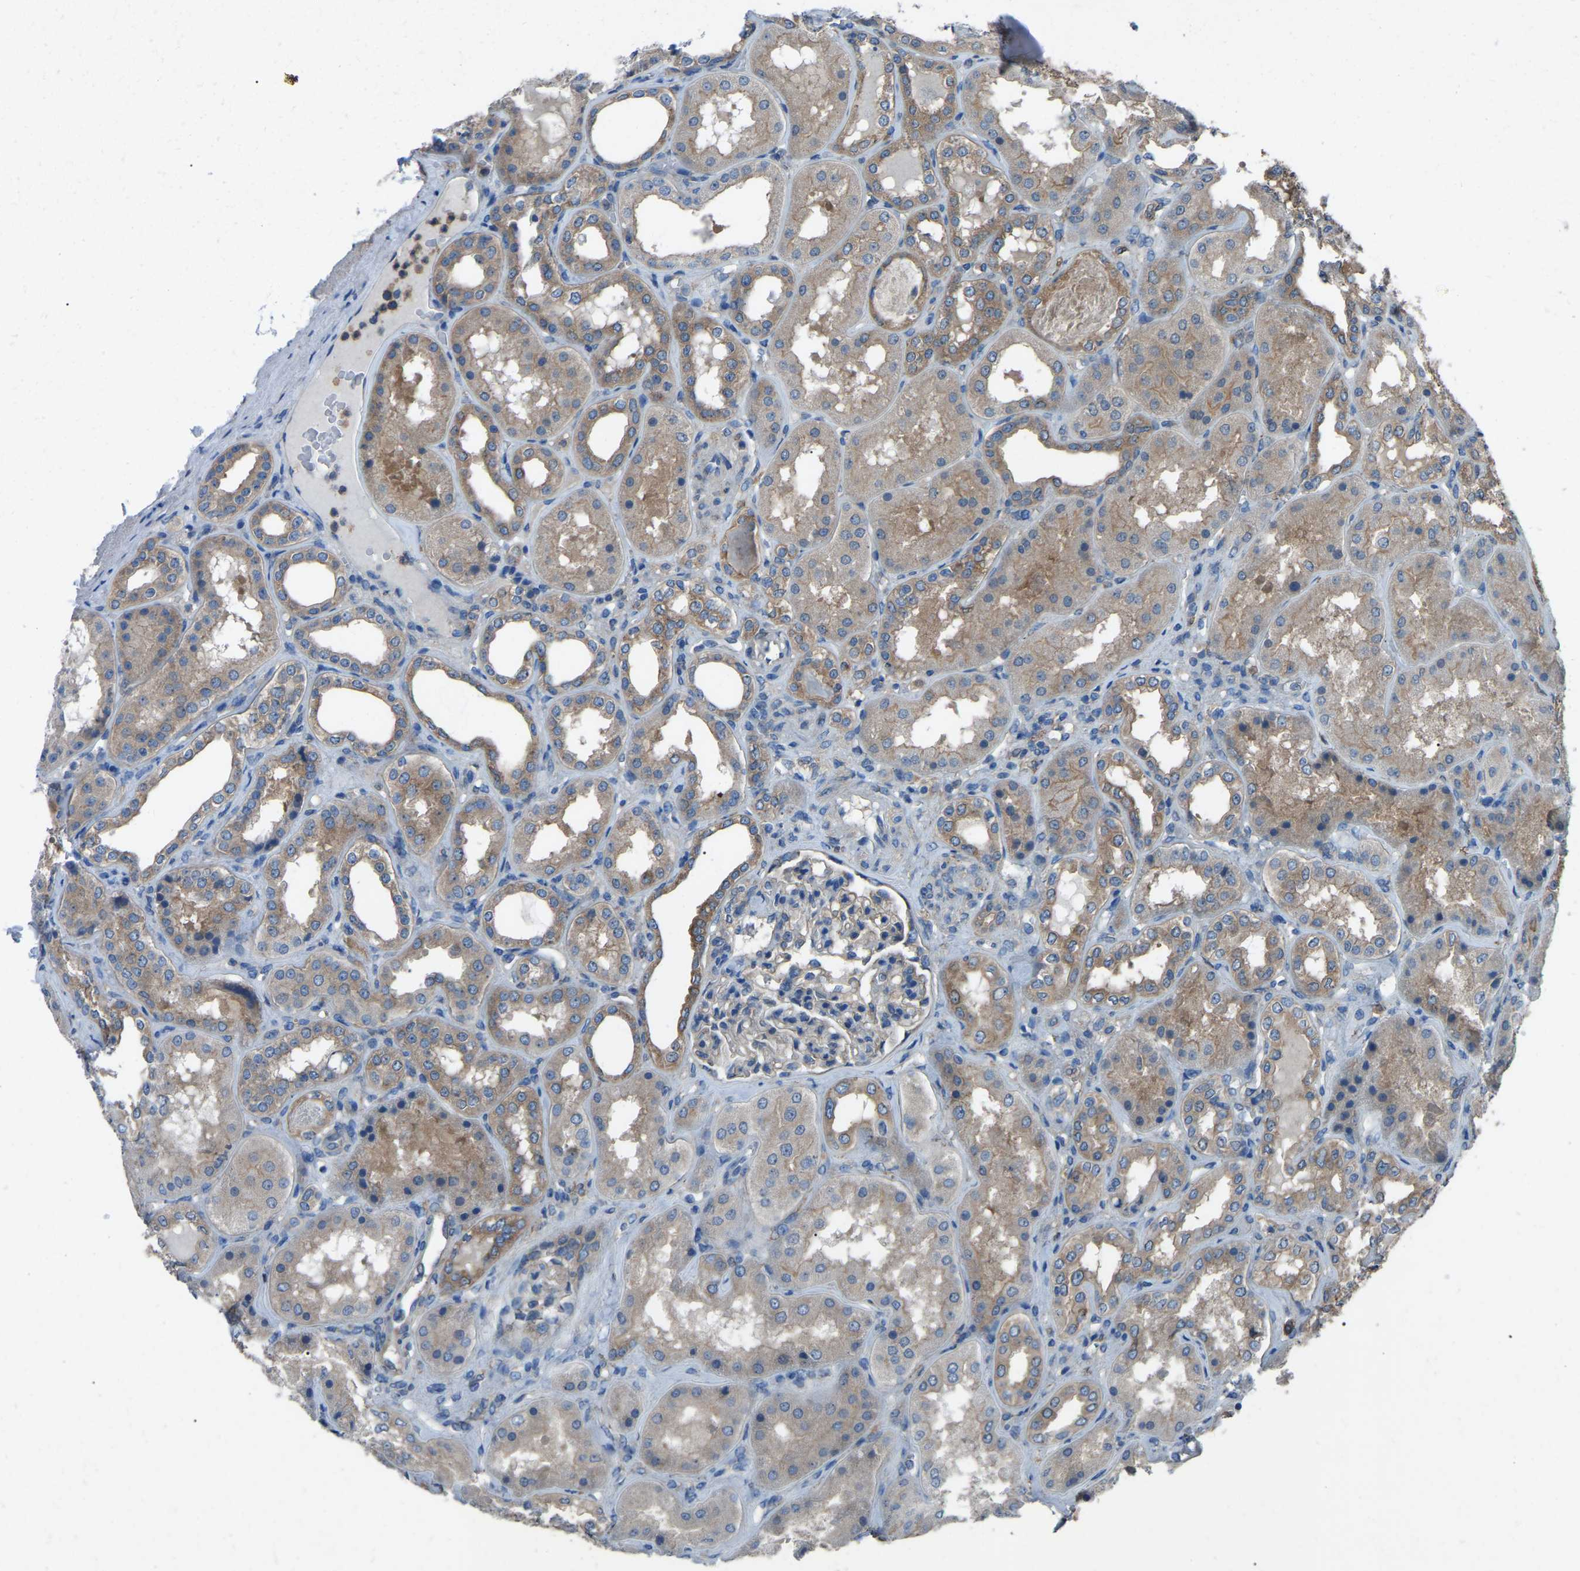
{"staining": {"intensity": "moderate", "quantity": "25%-75%", "location": "cytoplasmic/membranous"}, "tissue": "kidney", "cell_type": "Cells in glomeruli", "image_type": "normal", "snomed": [{"axis": "morphology", "description": "Normal tissue, NOS"}, {"axis": "topography", "description": "Kidney"}], "caption": "IHC (DAB (3,3'-diaminobenzidine)) staining of unremarkable human kidney shows moderate cytoplasmic/membranous protein staining in about 25%-75% of cells in glomeruli. Nuclei are stained in blue.", "gene": "AIMP1", "patient": {"sex": "female", "age": 56}}